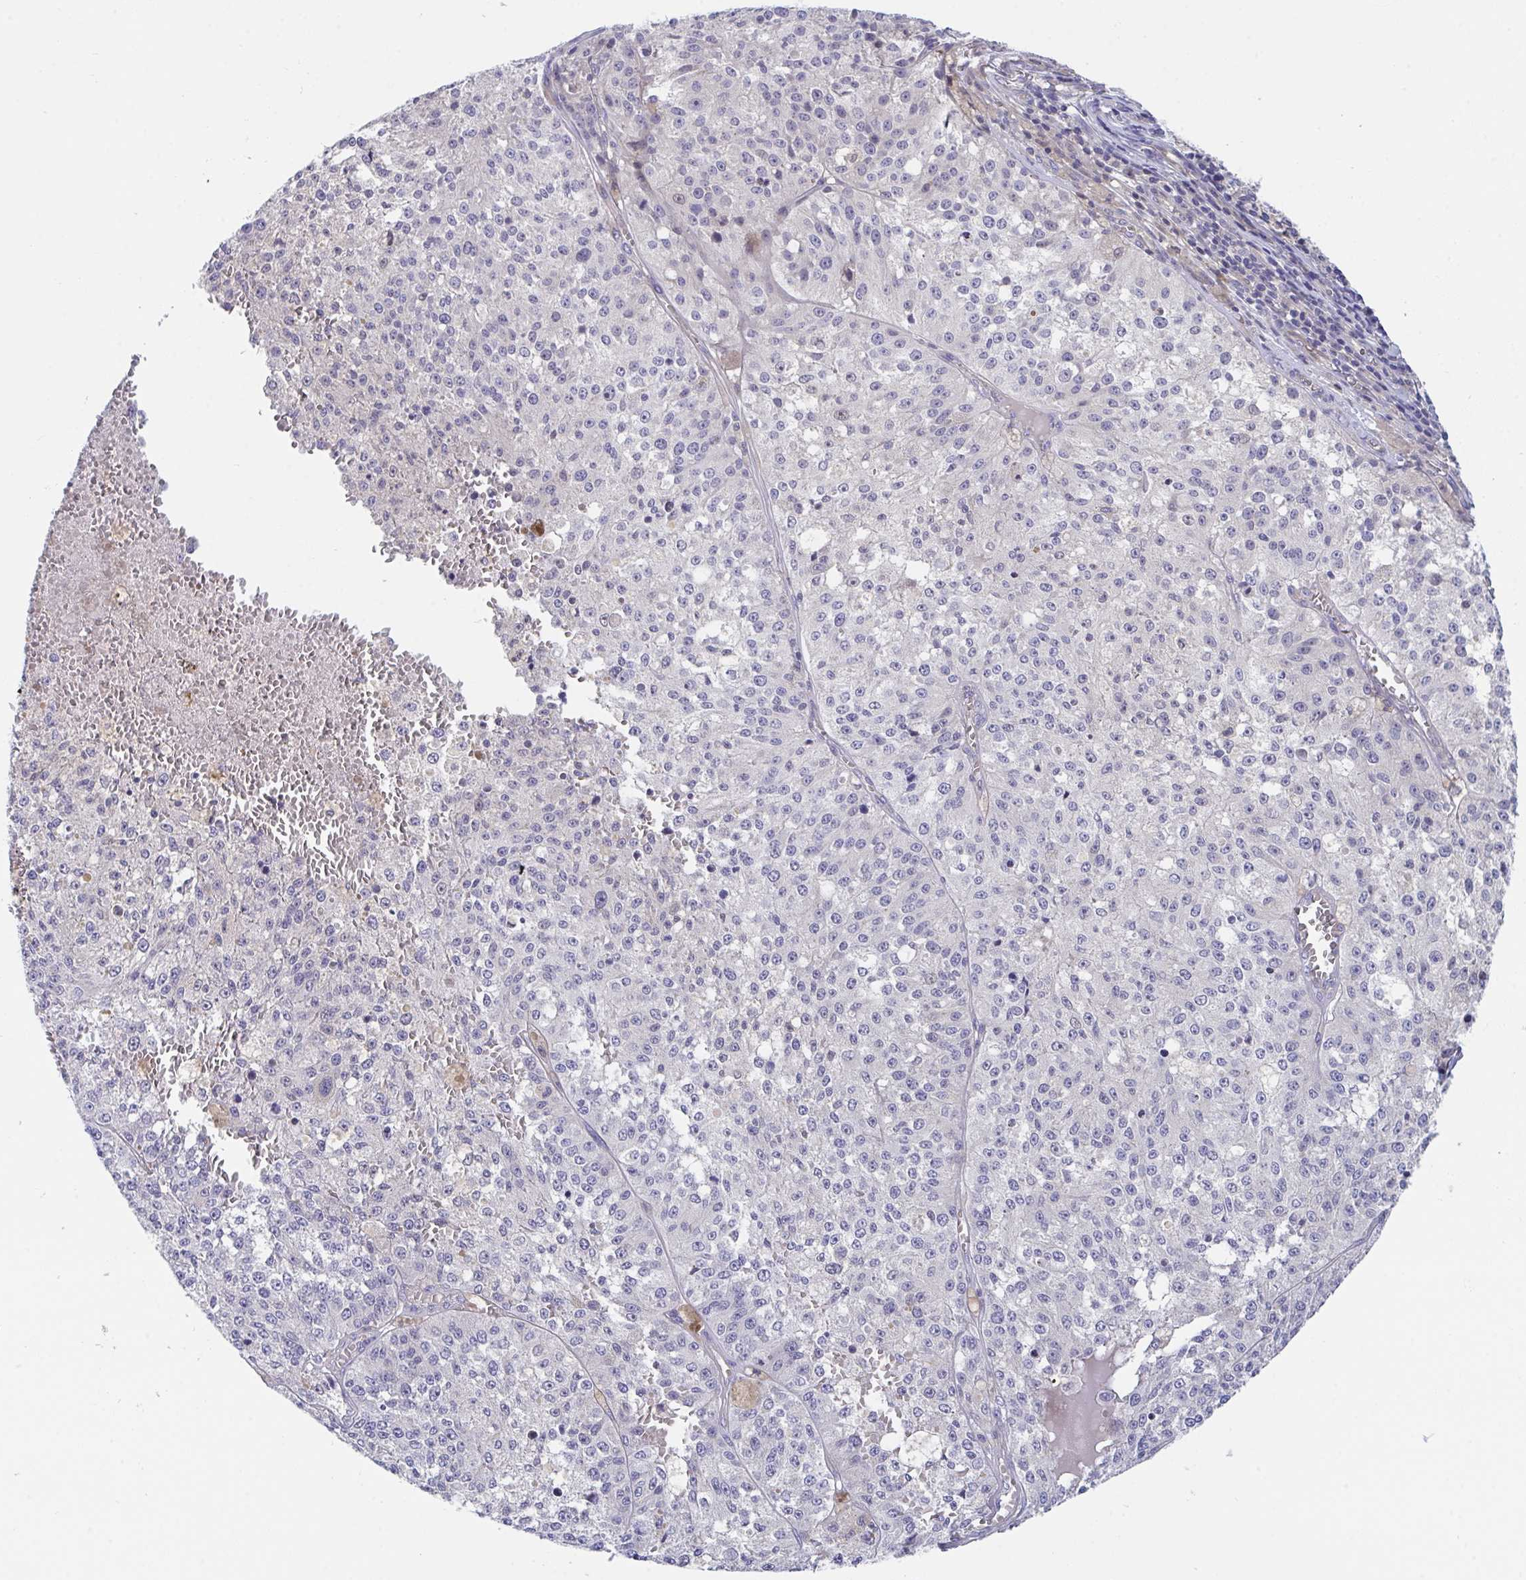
{"staining": {"intensity": "negative", "quantity": "none", "location": "none"}, "tissue": "melanoma", "cell_type": "Tumor cells", "image_type": "cancer", "snomed": [{"axis": "morphology", "description": "Malignant melanoma, Metastatic site"}, {"axis": "topography", "description": "Lymph node"}], "caption": "Immunohistochemistry (IHC) of melanoma exhibits no positivity in tumor cells. (DAB IHC visualized using brightfield microscopy, high magnification).", "gene": "P2RX3", "patient": {"sex": "female", "age": 64}}